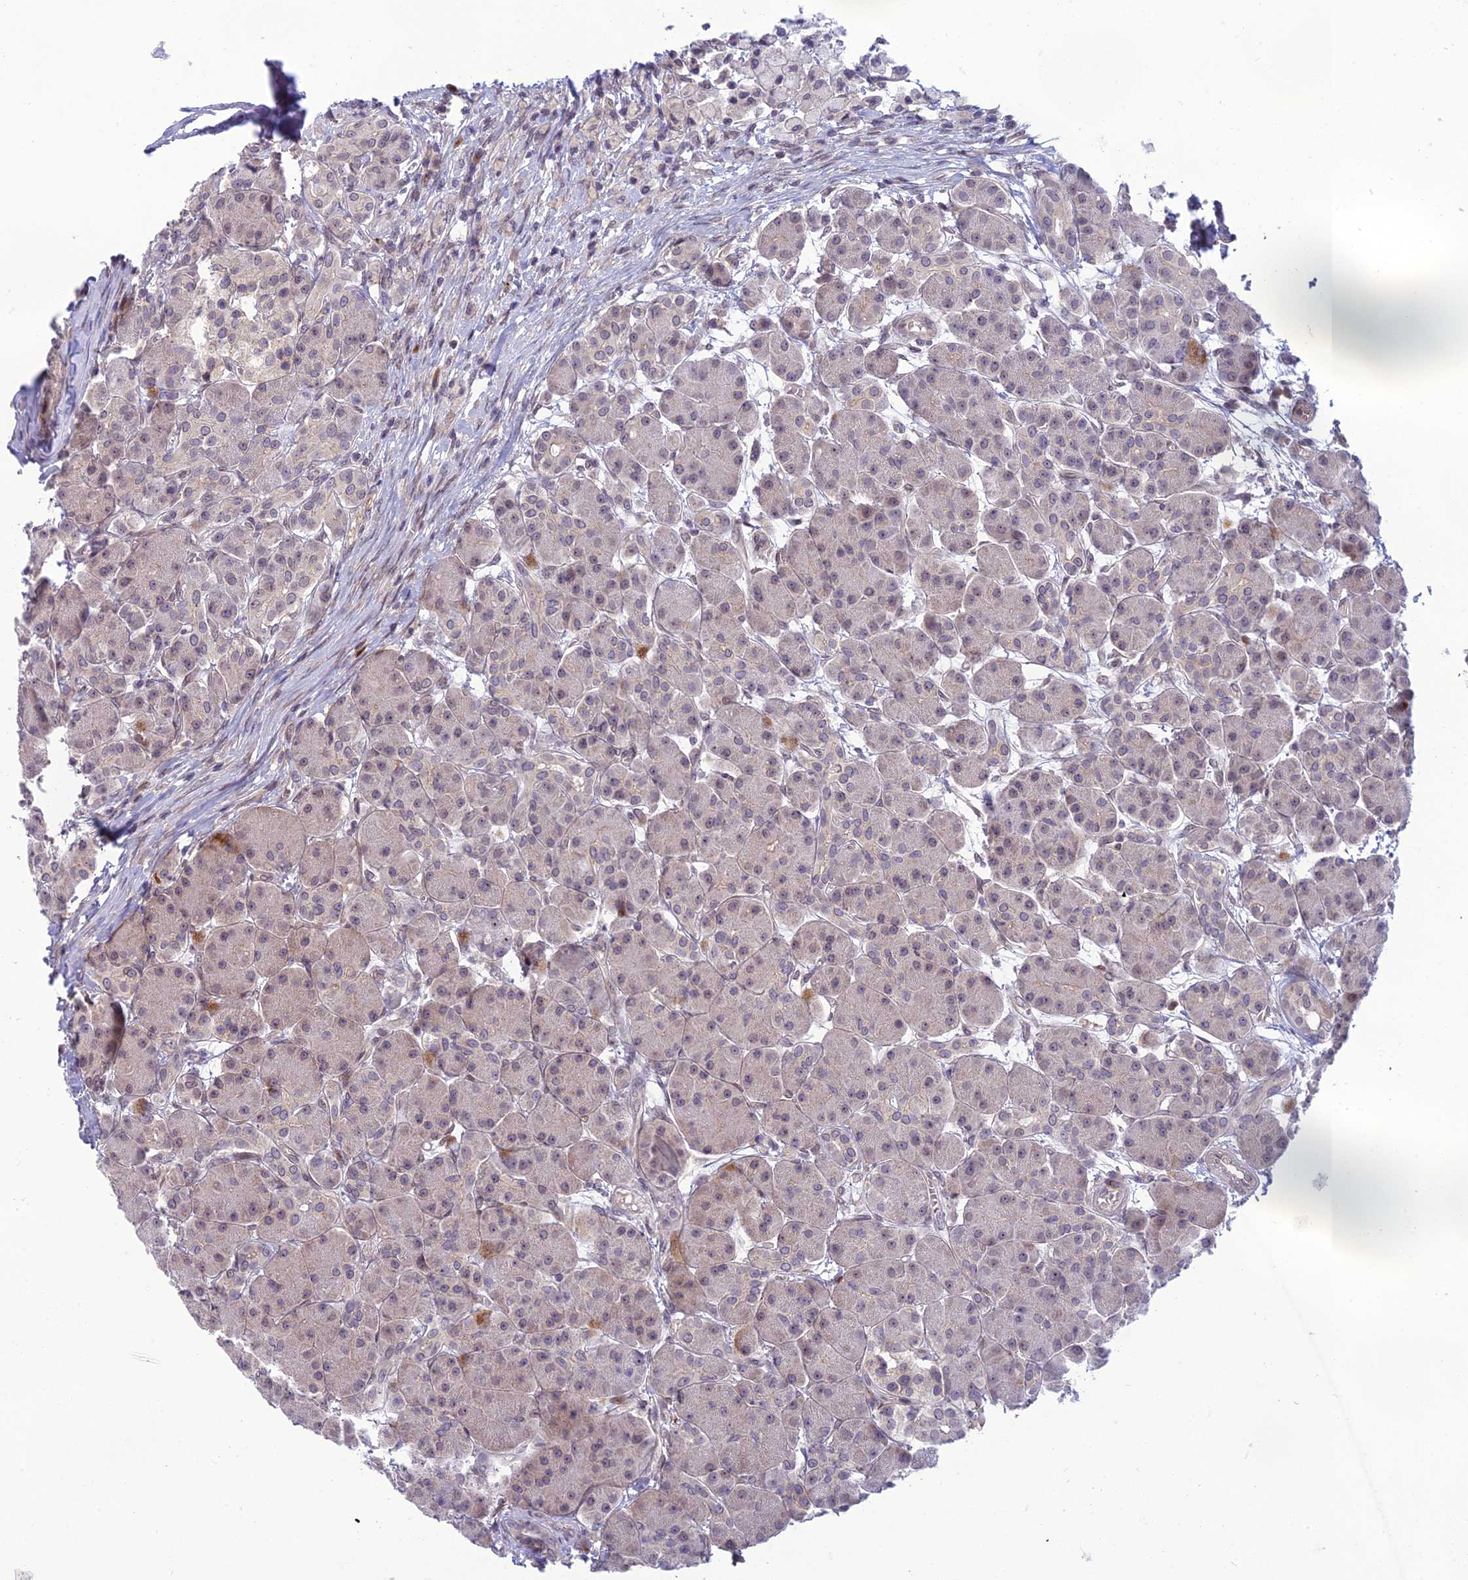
{"staining": {"intensity": "strong", "quantity": "<25%", "location": "cytoplasmic/membranous"}, "tissue": "pancreas", "cell_type": "Exocrine glandular cells", "image_type": "normal", "snomed": [{"axis": "morphology", "description": "Normal tissue, NOS"}, {"axis": "topography", "description": "Pancreas"}], "caption": "The micrograph reveals immunohistochemical staining of normal pancreas. There is strong cytoplasmic/membranous positivity is seen in approximately <25% of exocrine glandular cells. Nuclei are stained in blue.", "gene": "DTX2", "patient": {"sex": "male", "age": 63}}